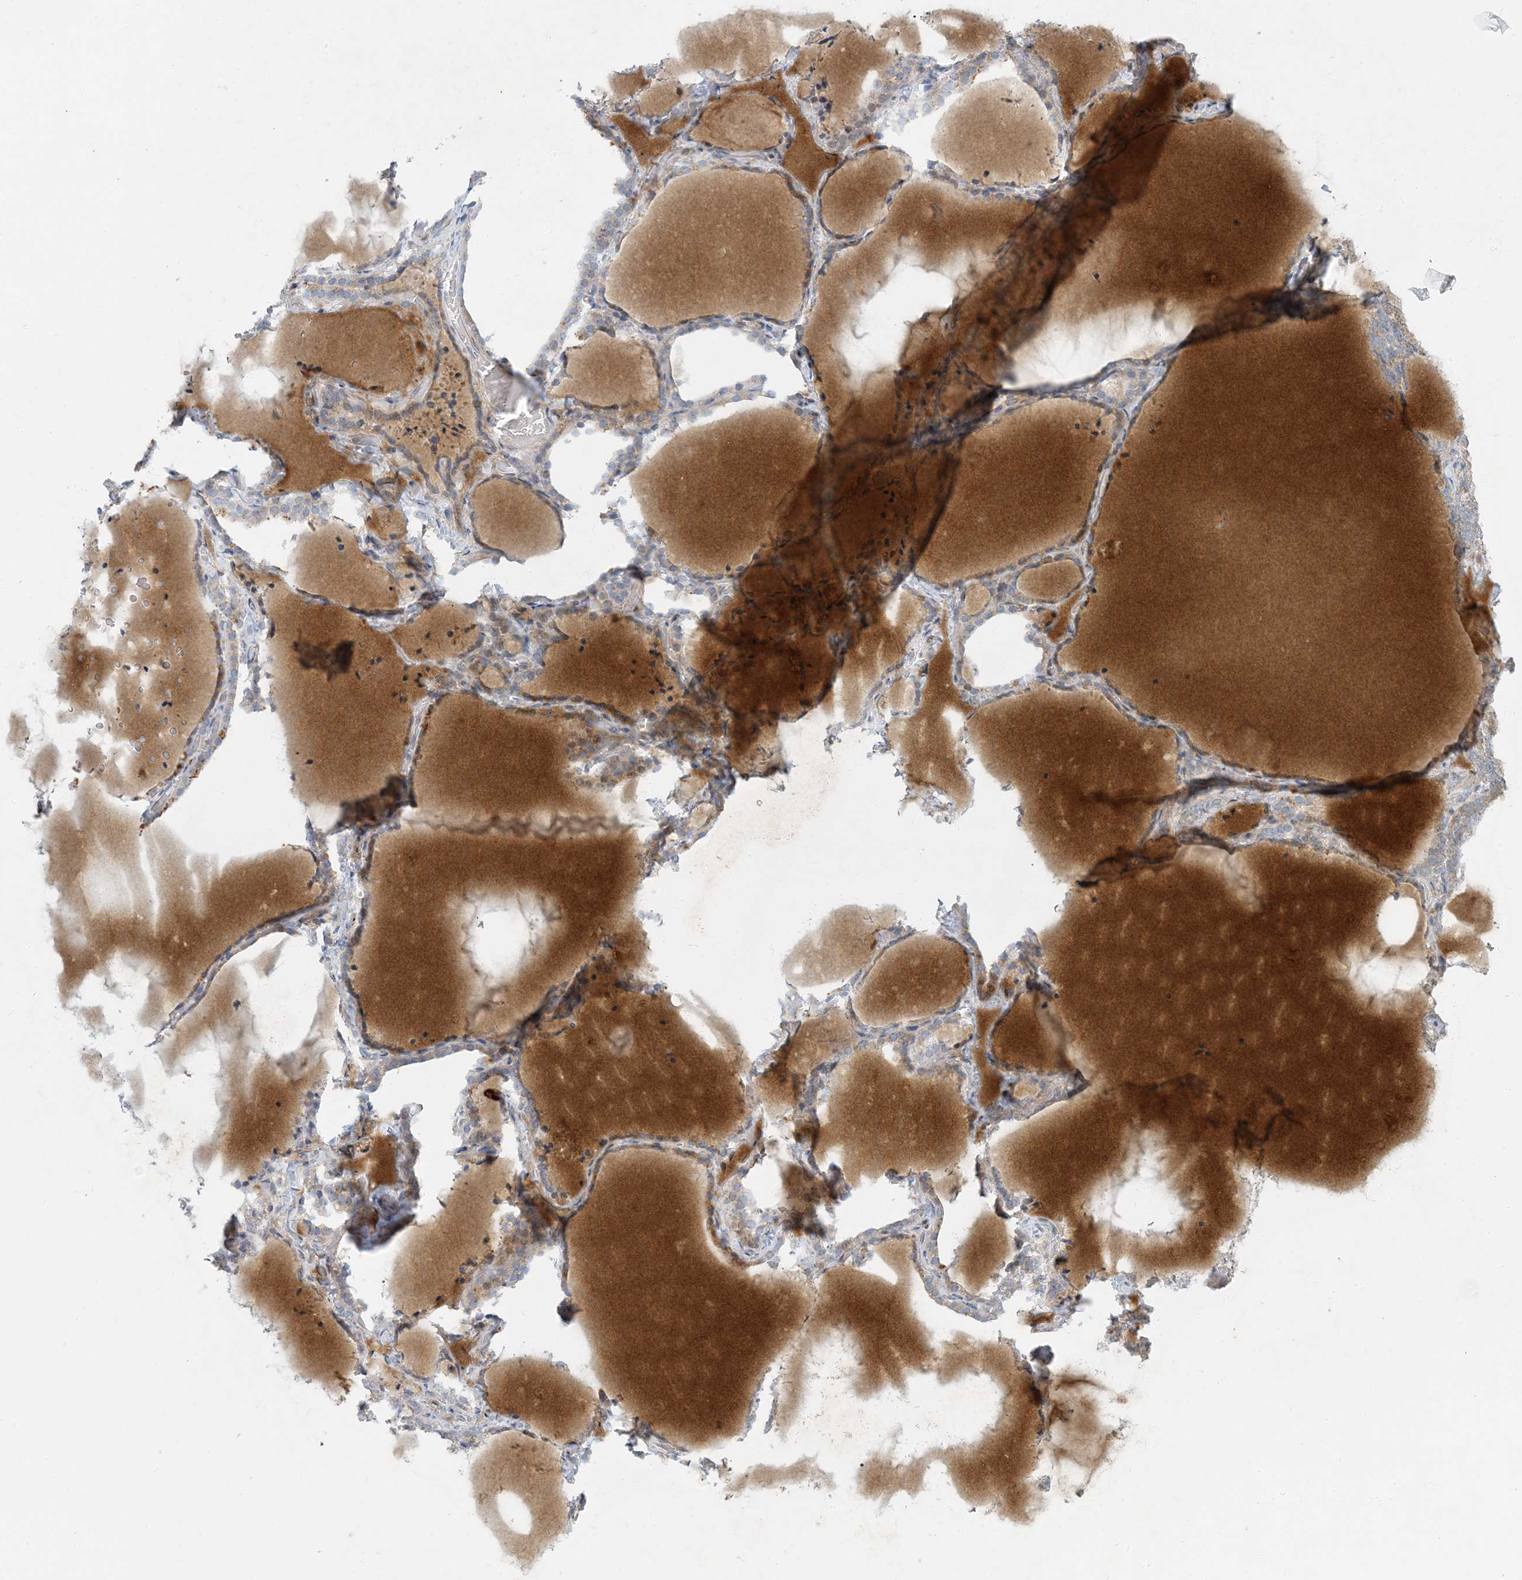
{"staining": {"intensity": "negative", "quantity": "none", "location": "none"}, "tissue": "thyroid gland", "cell_type": "Glandular cells", "image_type": "normal", "snomed": [{"axis": "morphology", "description": "Normal tissue, NOS"}, {"axis": "topography", "description": "Thyroid gland"}], "caption": "Glandular cells show no significant positivity in benign thyroid gland. (Stains: DAB immunohistochemistry with hematoxylin counter stain, Microscopy: brightfield microscopy at high magnification).", "gene": "LTN1", "patient": {"sex": "female", "age": 22}}